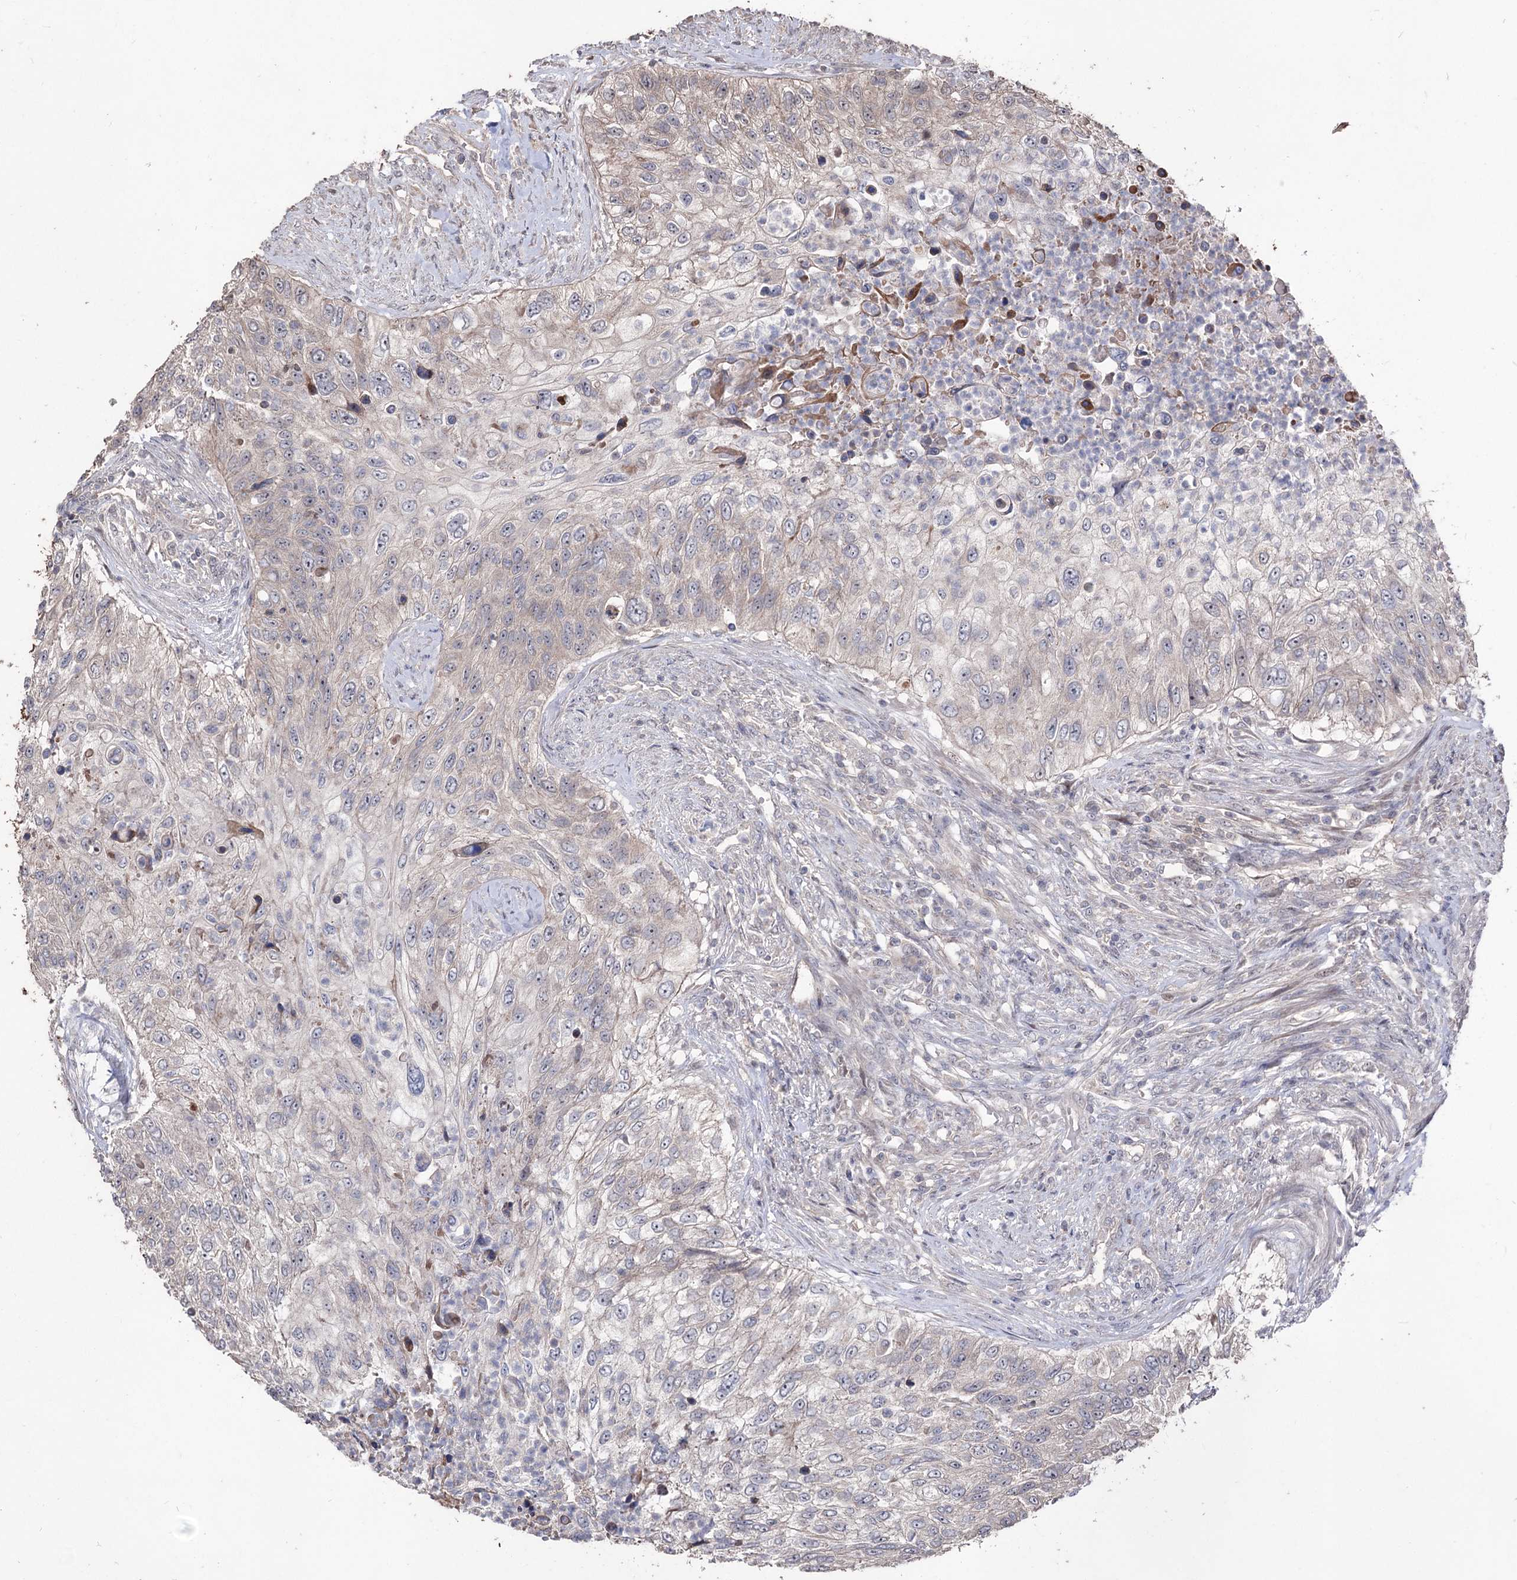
{"staining": {"intensity": "negative", "quantity": "none", "location": "none"}, "tissue": "urothelial cancer", "cell_type": "Tumor cells", "image_type": "cancer", "snomed": [{"axis": "morphology", "description": "Urothelial carcinoma, High grade"}, {"axis": "topography", "description": "Urinary bladder"}], "caption": "The immunohistochemistry photomicrograph has no significant expression in tumor cells of high-grade urothelial carcinoma tissue.", "gene": "CPNE8", "patient": {"sex": "female", "age": 60}}